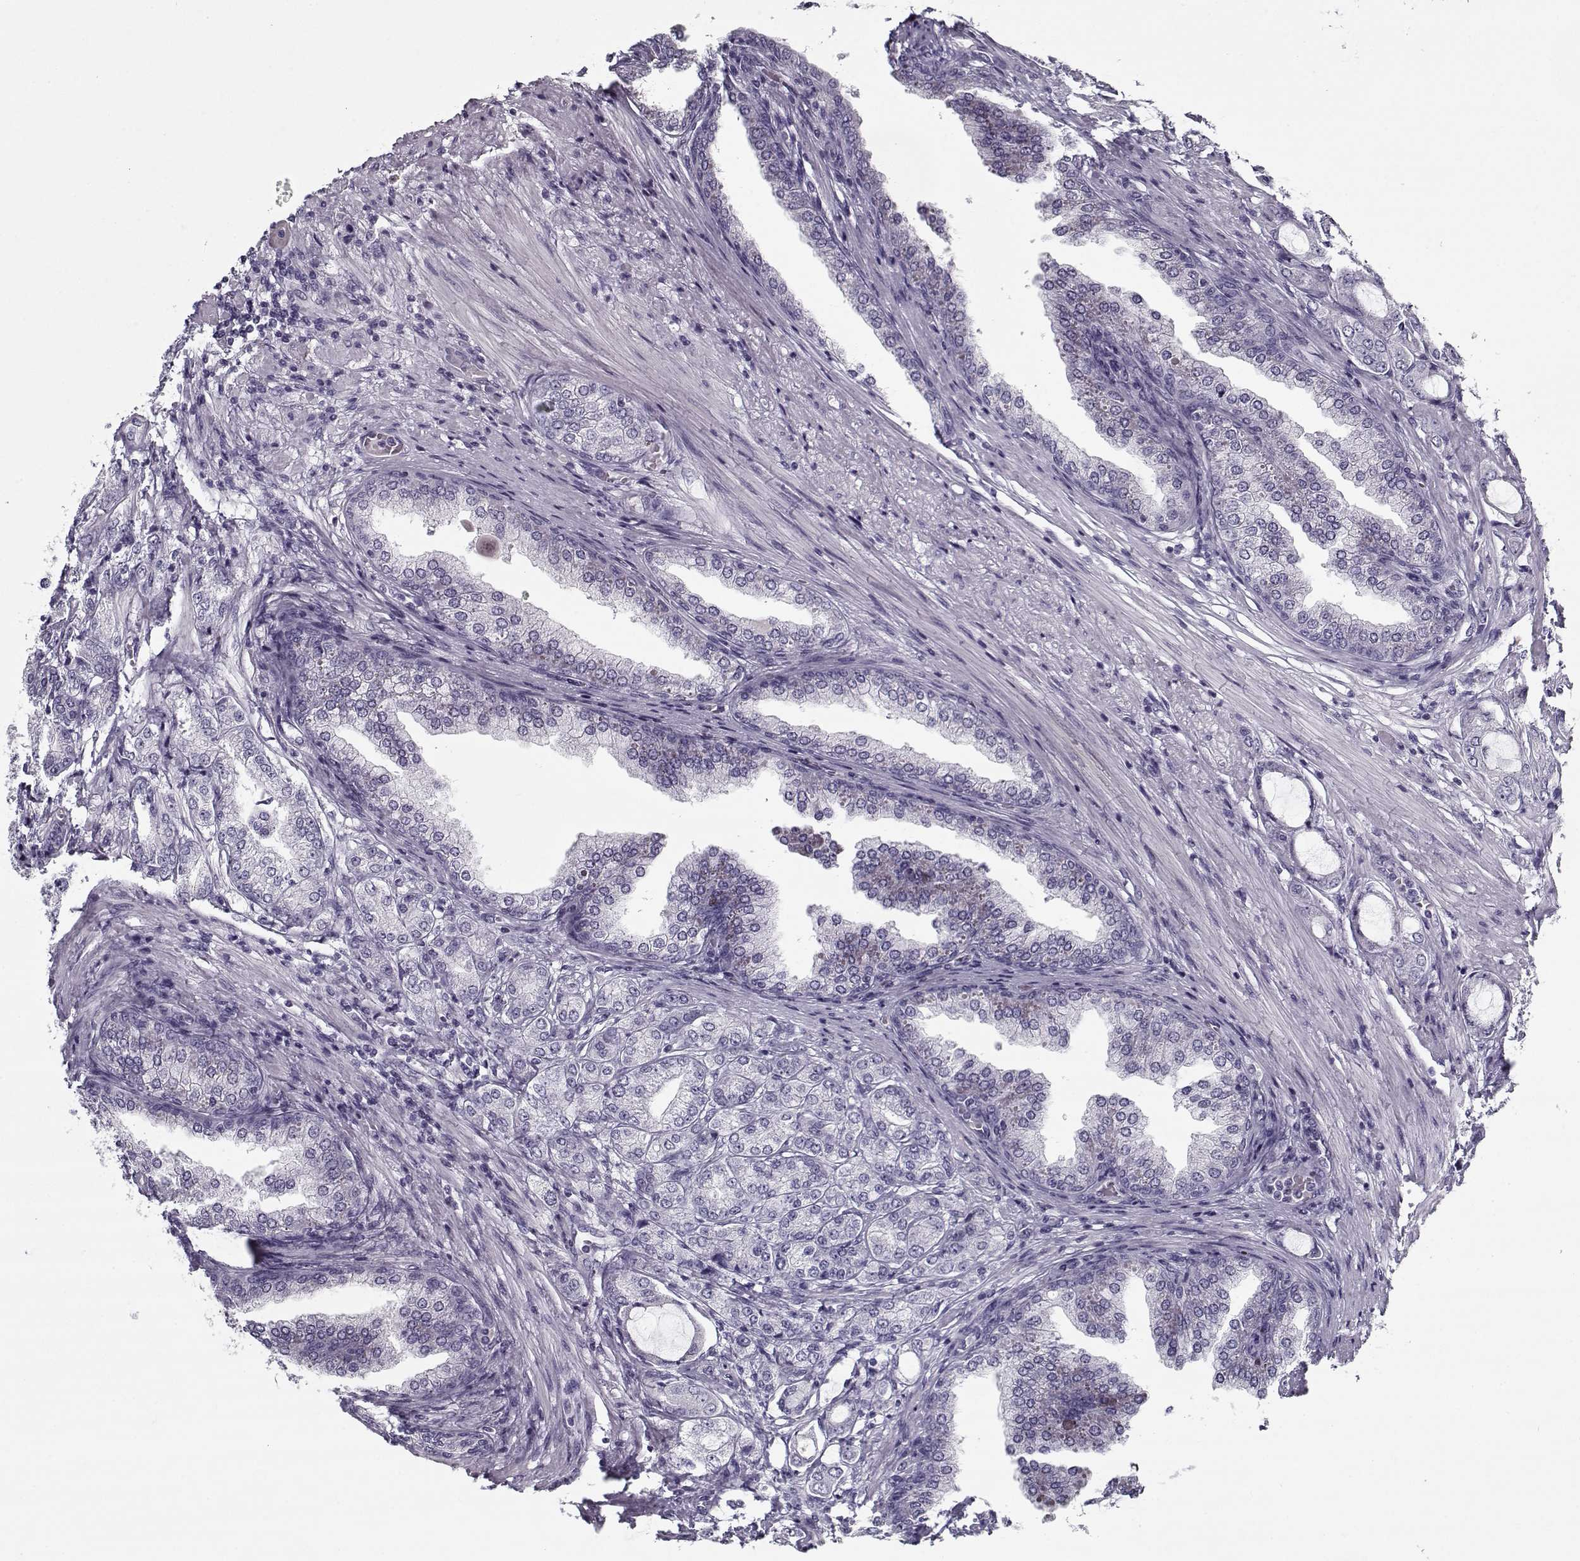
{"staining": {"intensity": "negative", "quantity": "none", "location": "none"}, "tissue": "prostate cancer", "cell_type": "Tumor cells", "image_type": "cancer", "snomed": [{"axis": "morphology", "description": "Adenocarcinoma, NOS"}, {"axis": "topography", "description": "Prostate"}], "caption": "High magnification brightfield microscopy of prostate adenocarcinoma stained with DAB (3,3'-diaminobenzidine) (brown) and counterstained with hematoxylin (blue): tumor cells show no significant positivity.", "gene": "CCDC136", "patient": {"sex": "male", "age": 63}}